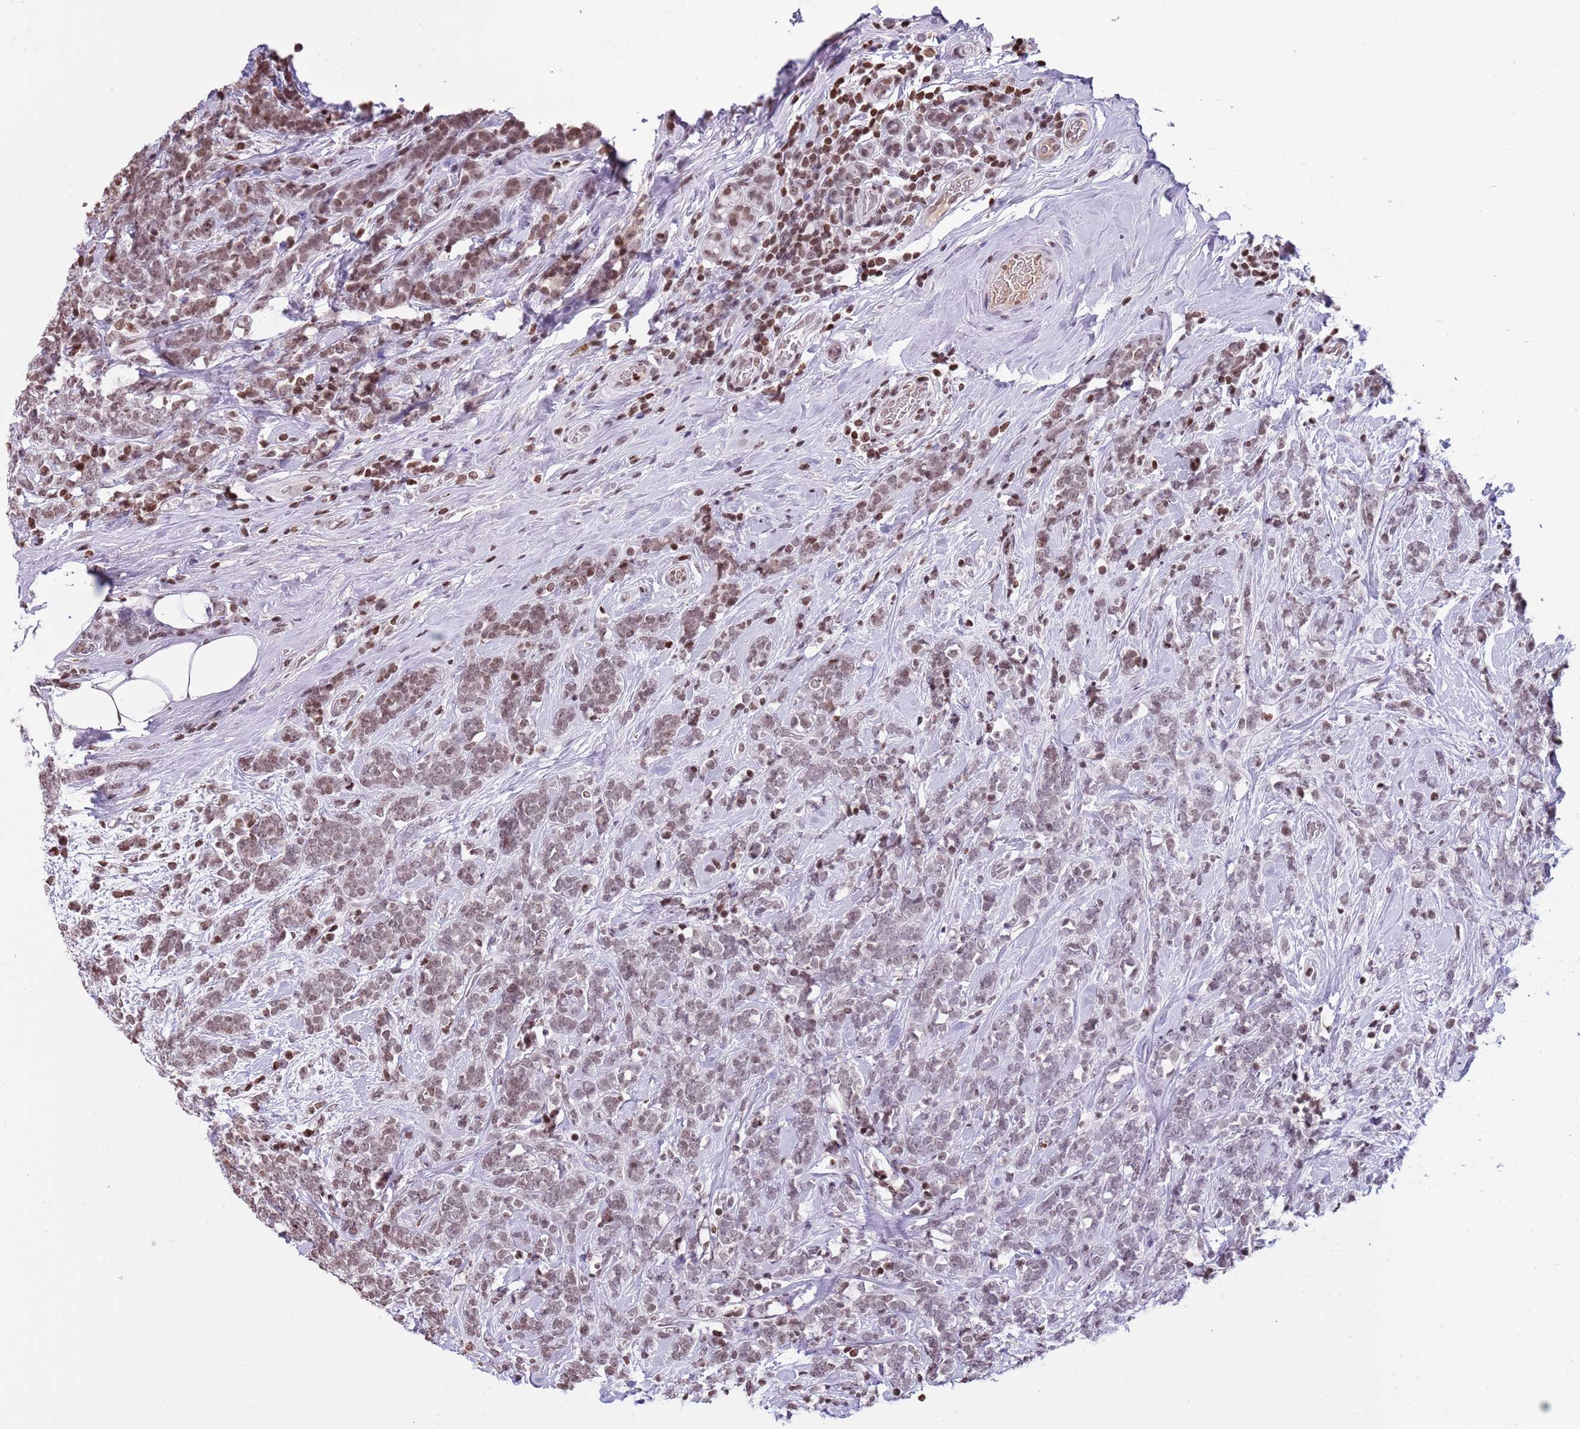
{"staining": {"intensity": "moderate", "quantity": "25%-75%", "location": "nuclear"}, "tissue": "breast cancer", "cell_type": "Tumor cells", "image_type": "cancer", "snomed": [{"axis": "morphology", "description": "Lobular carcinoma"}, {"axis": "topography", "description": "Breast"}], "caption": "Moderate nuclear positivity is seen in approximately 25%-75% of tumor cells in breast cancer.", "gene": "KPNA3", "patient": {"sex": "female", "age": 58}}